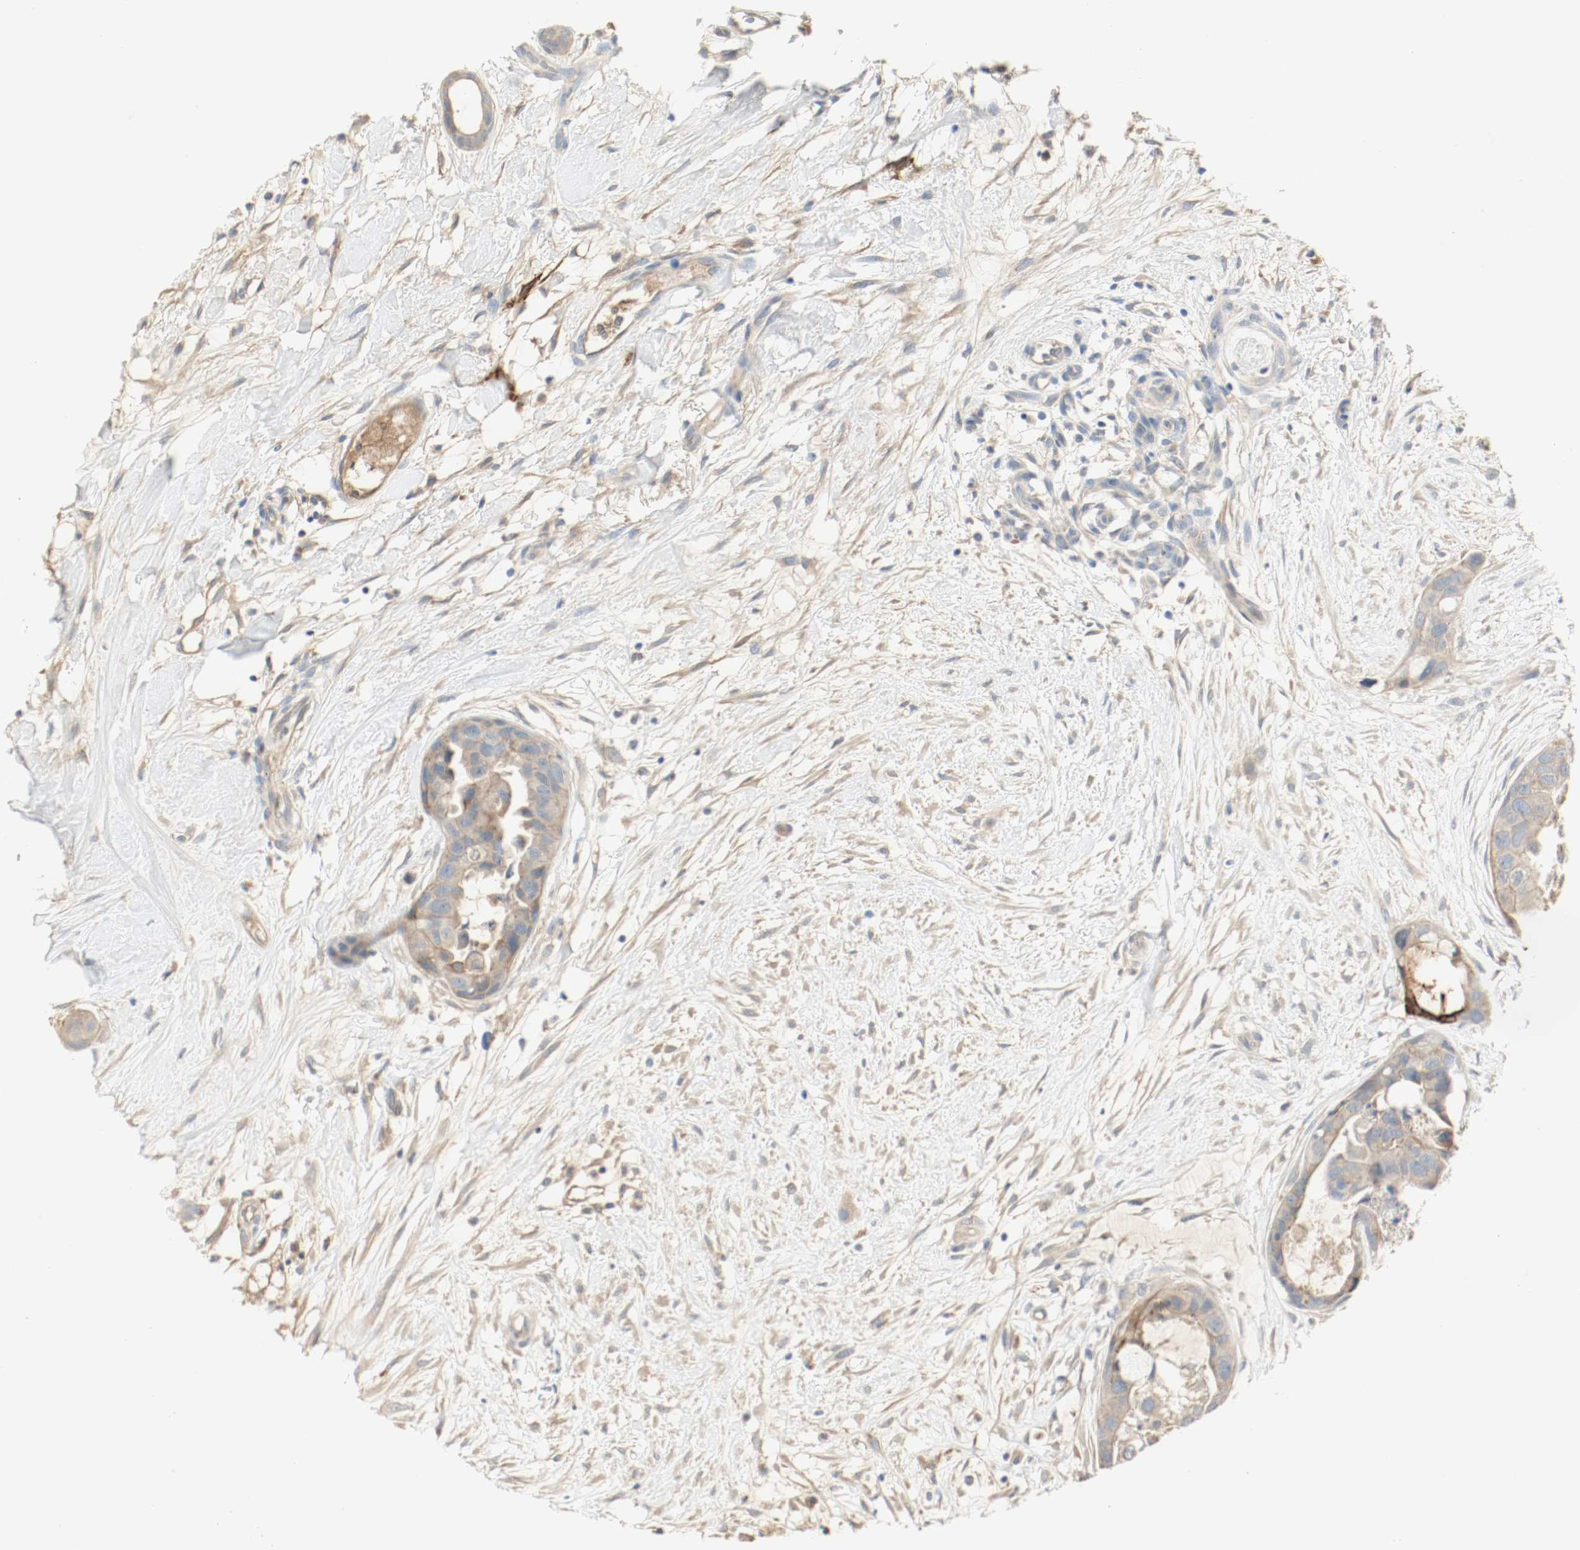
{"staining": {"intensity": "weak", "quantity": ">75%", "location": "cytoplasmic/membranous"}, "tissue": "breast cancer", "cell_type": "Tumor cells", "image_type": "cancer", "snomed": [{"axis": "morphology", "description": "Duct carcinoma"}, {"axis": "topography", "description": "Breast"}], "caption": "There is low levels of weak cytoplasmic/membranous positivity in tumor cells of breast cancer, as demonstrated by immunohistochemical staining (brown color).", "gene": "MELTF", "patient": {"sex": "female", "age": 40}}